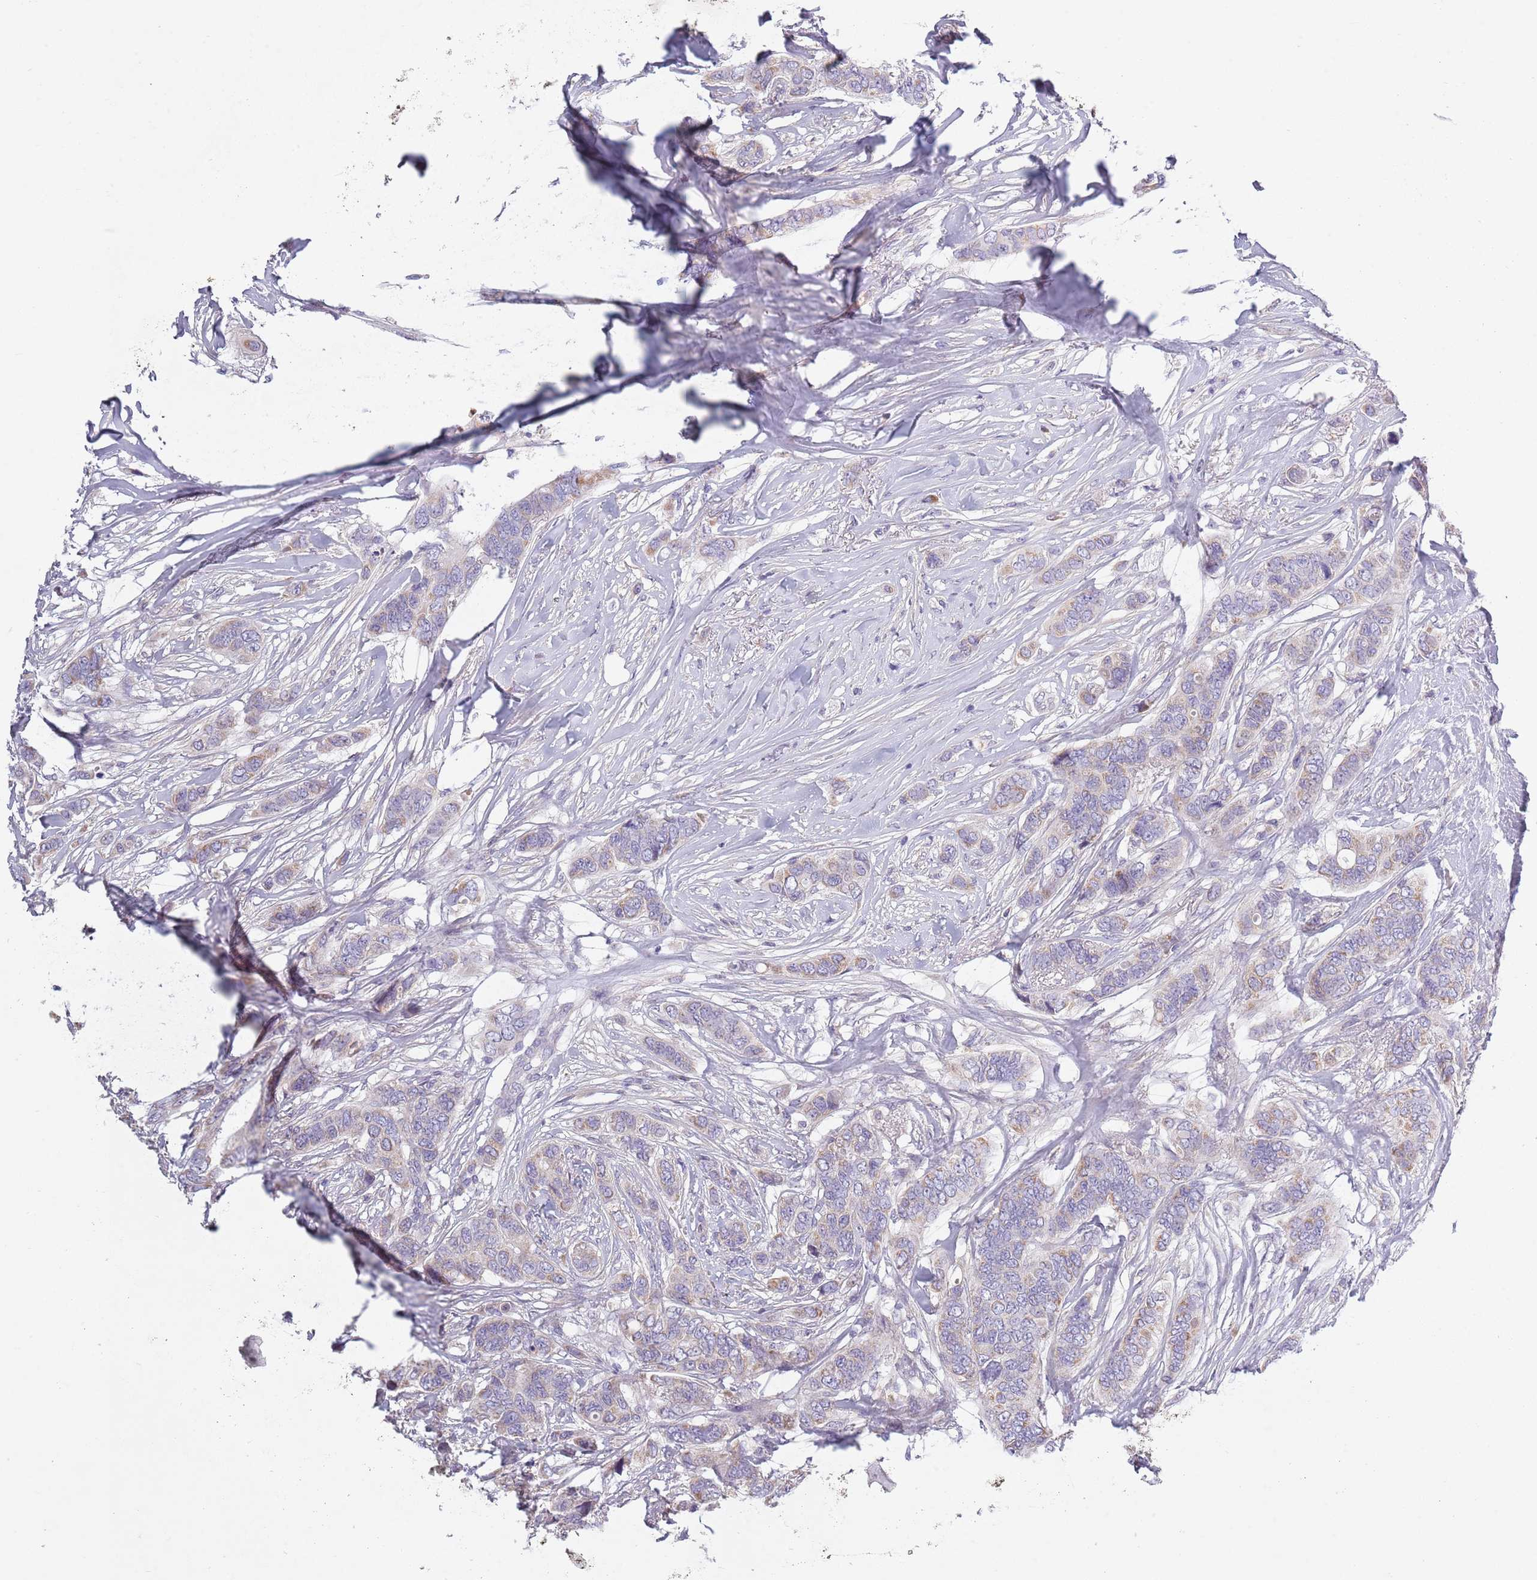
{"staining": {"intensity": "weak", "quantity": "<25%", "location": "cytoplasmic/membranous"}, "tissue": "breast cancer", "cell_type": "Tumor cells", "image_type": "cancer", "snomed": [{"axis": "morphology", "description": "Lobular carcinoma"}, {"axis": "topography", "description": "Breast"}], "caption": "A micrograph of breast lobular carcinoma stained for a protein exhibits no brown staining in tumor cells. (Stains: DAB immunohistochemistry with hematoxylin counter stain, Microscopy: brightfield microscopy at high magnification).", "gene": "COQ5", "patient": {"sex": "female", "age": 51}}